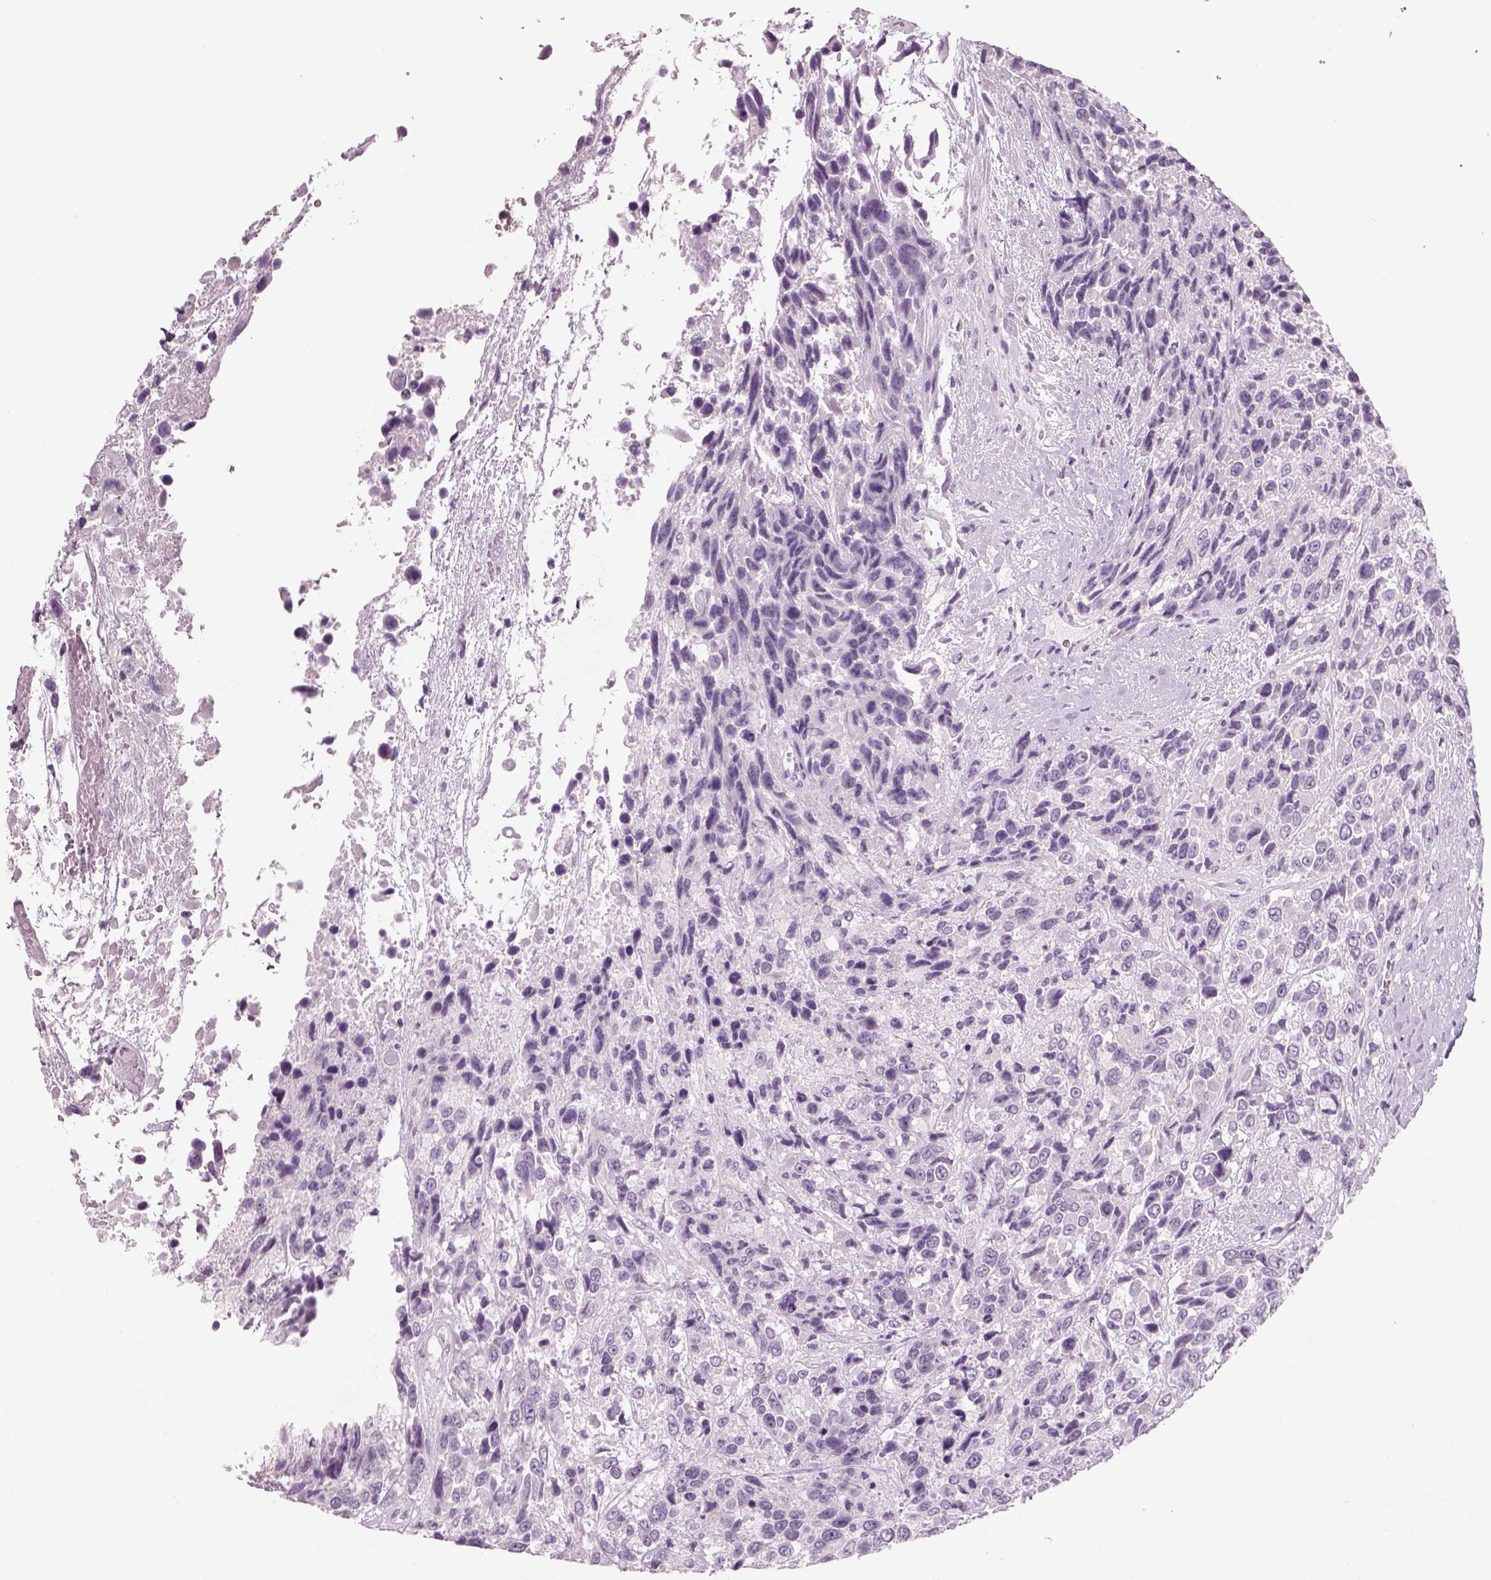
{"staining": {"intensity": "negative", "quantity": "none", "location": "none"}, "tissue": "urothelial cancer", "cell_type": "Tumor cells", "image_type": "cancer", "snomed": [{"axis": "morphology", "description": "Urothelial carcinoma, High grade"}, {"axis": "topography", "description": "Urinary bladder"}], "caption": "Immunohistochemistry (IHC) micrograph of human high-grade urothelial carcinoma stained for a protein (brown), which demonstrates no positivity in tumor cells.", "gene": "SLC6A2", "patient": {"sex": "female", "age": 70}}